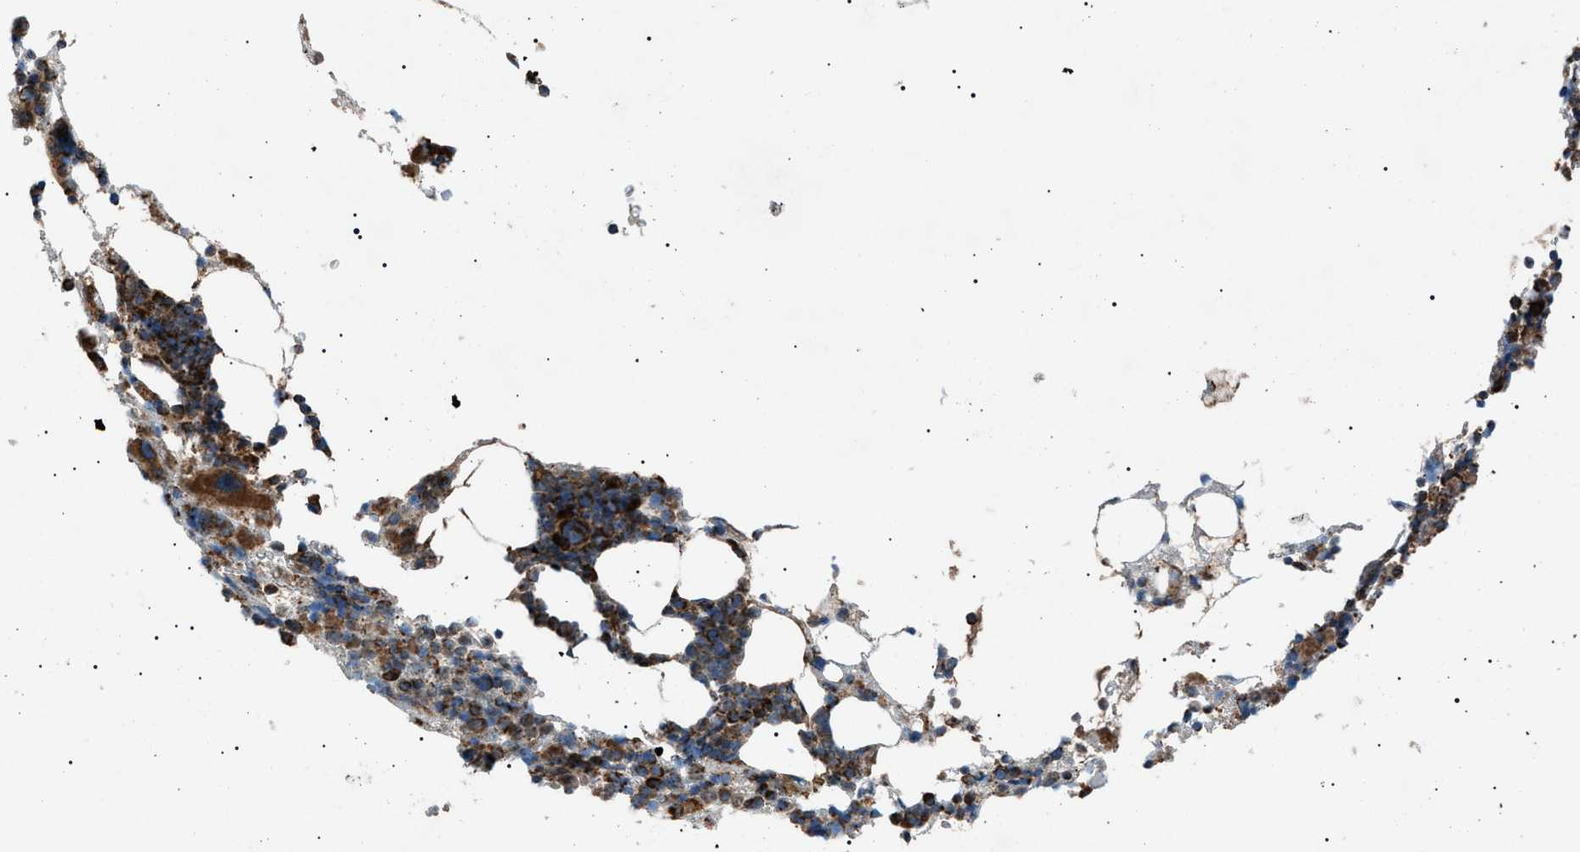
{"staining": {"intensity": "moderate", "quantity": "25%-75%", "location": "cytoplasmic/membranous"}, "tissue": "bone marrow", "cell_type": "Hematopoietic cells", "image_type": "normal", "snomed": [{"axis": "morphology", "description": "Normal tissue, NOS"}, {"axis": "morphology", "description": "Inflammation, NOS"}, {"axis": "topography", "description": "Bone marrow"}], "caption": "This histopathology image demonstrates immunohistochemistry (IHC) staining of normal bone marrow, with medium moderate cytoplasmic/membranous positivity in approximately 25%-75% of hematopoietic cells.", "gene": "C1GALT1C1", "patient": {"sex": "female", "age": 64}}